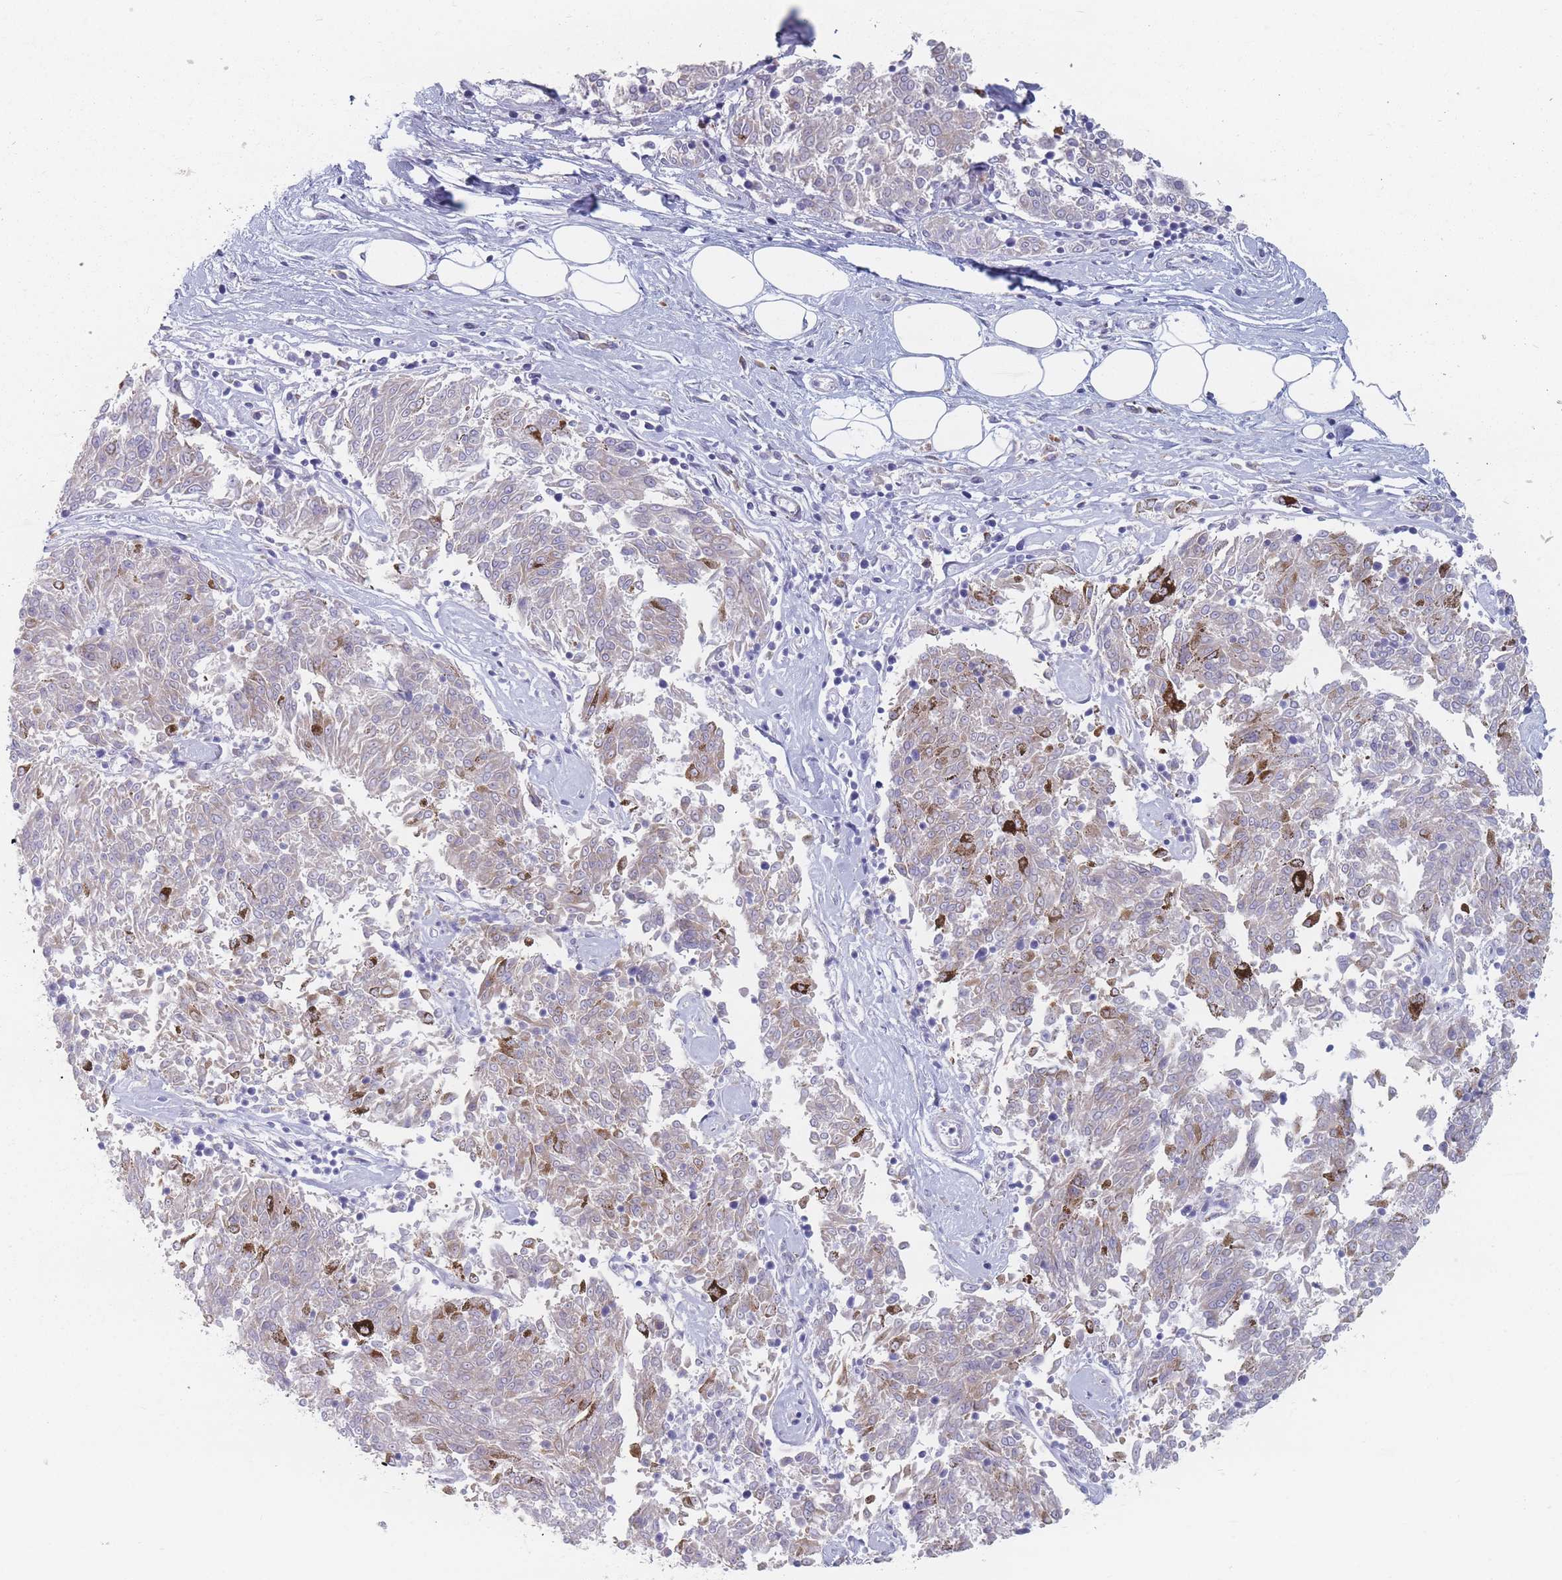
{"staining": {"intensity": "weak", "quantity": "<25%", "location": "cytoplasmic/membranous"}, "tissue": "melanoma", "cell_type": "Tumor cells", "image_type": "cancer", "snomed": [{"axis": "morphology", "description": "Malignant melanoma, NOS"}, {"axis": "topography", "description": "Skin"}], "caption": "Tumor cells show no significant positivity in malignant melanoma. (DAB (3,3'-diaminobenzidine) IHC visualized using brightfield microscopy, high magnification).", "gene": "ERBIN", "patient": {"sex": "female", "age": 72}}